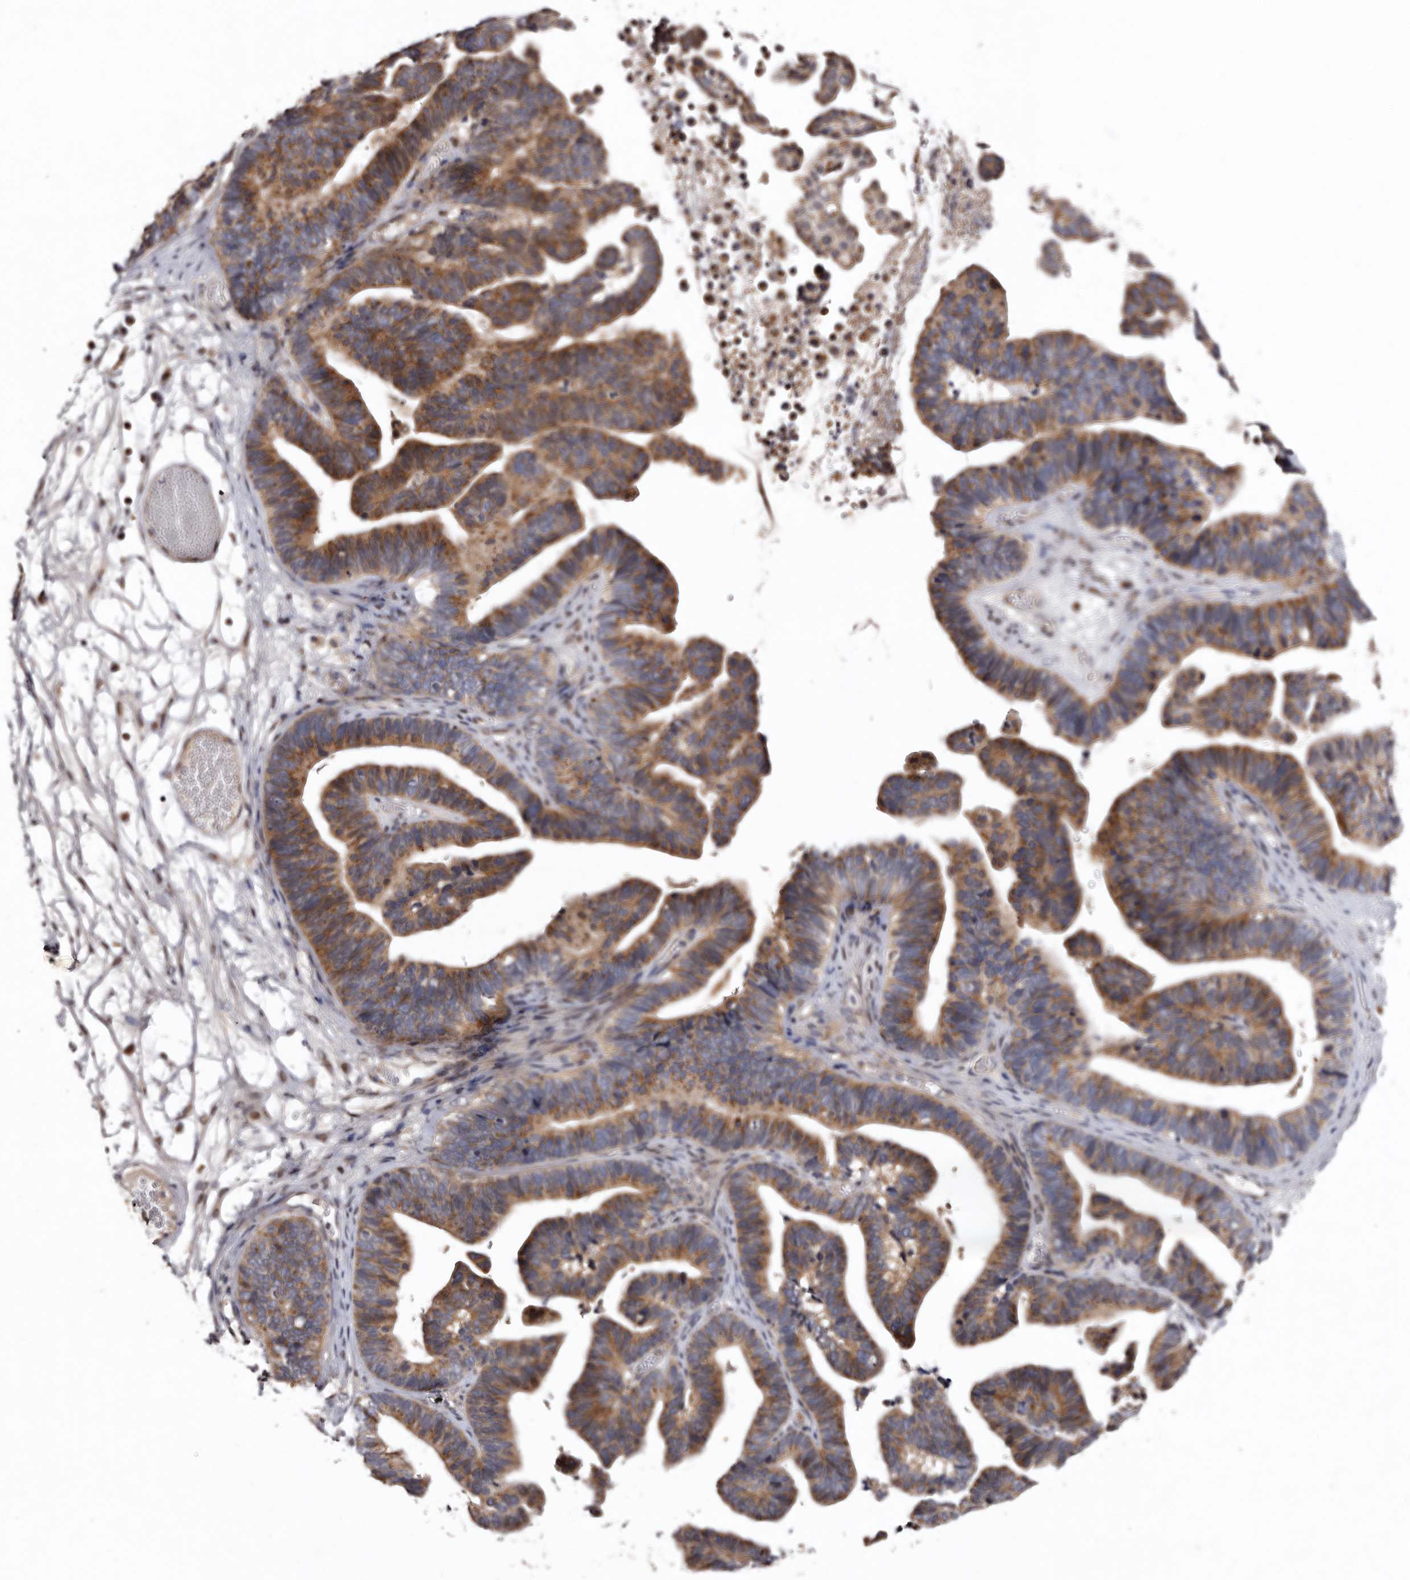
{"staining": {"intensity": "moderate", "quantity": ">75%", "location": "cytoplasmic/membranous"}, "tissue": "ovarian cancer", "cell_type": "Tumor cells", "image_type": "cancer", "snomed": [{"axis": "morphology", "description": "Cystadenocarcinoma, serous, NOS"}, {"axis": "topography", "description": "Ovary"}], "caption": "Serous cystadenocarcinoma (ovarian) was stained to show a protein in brown. There is medium levels of moderate cytoplasmic/membranous positivity in approximately >75% of tumor cells.", "gene": "FAM91A1", "patient": {"sex": "female", "age": 56}}